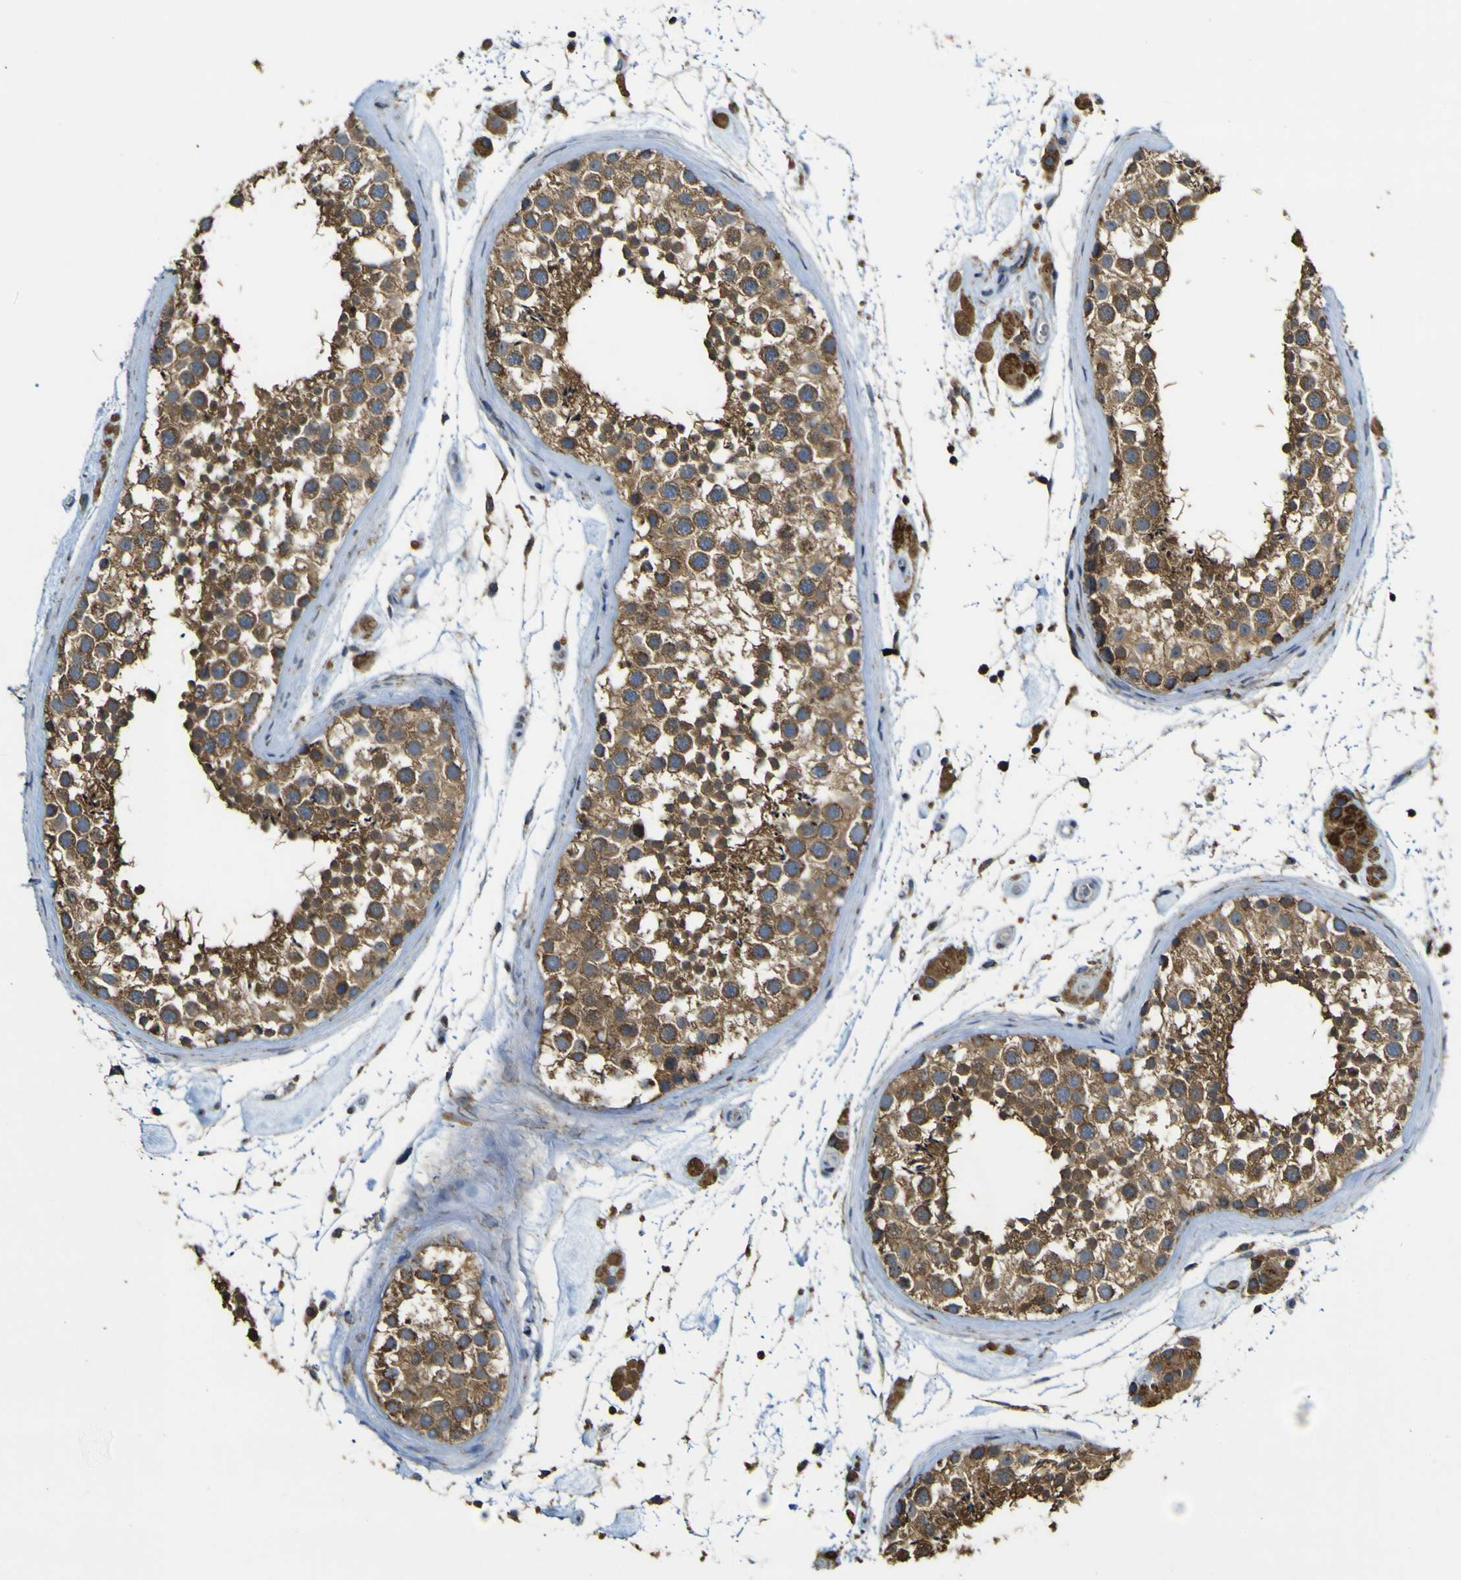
{"staining": {"intensity": "strong", "quantity": ">75%", "location": "cytoplasmic/membranous"}, "tissue": "testis", "cell_type": "Cells in seminiferous ducts", "image_type": "normal", "snomed": [{"axis": "morphology", "description": "Normal tissue, NOS"}, {"axis": "topography", "description": "Testis"}], "caption": "Immunohistochemical staining of normal testis exhibits high levels of strong cytoplasmic/membranous staining in approximately >75% of cells in seminiferous ducts.", "gene": "ACSL3", "patient": {"sex": "male", "age": 46}}